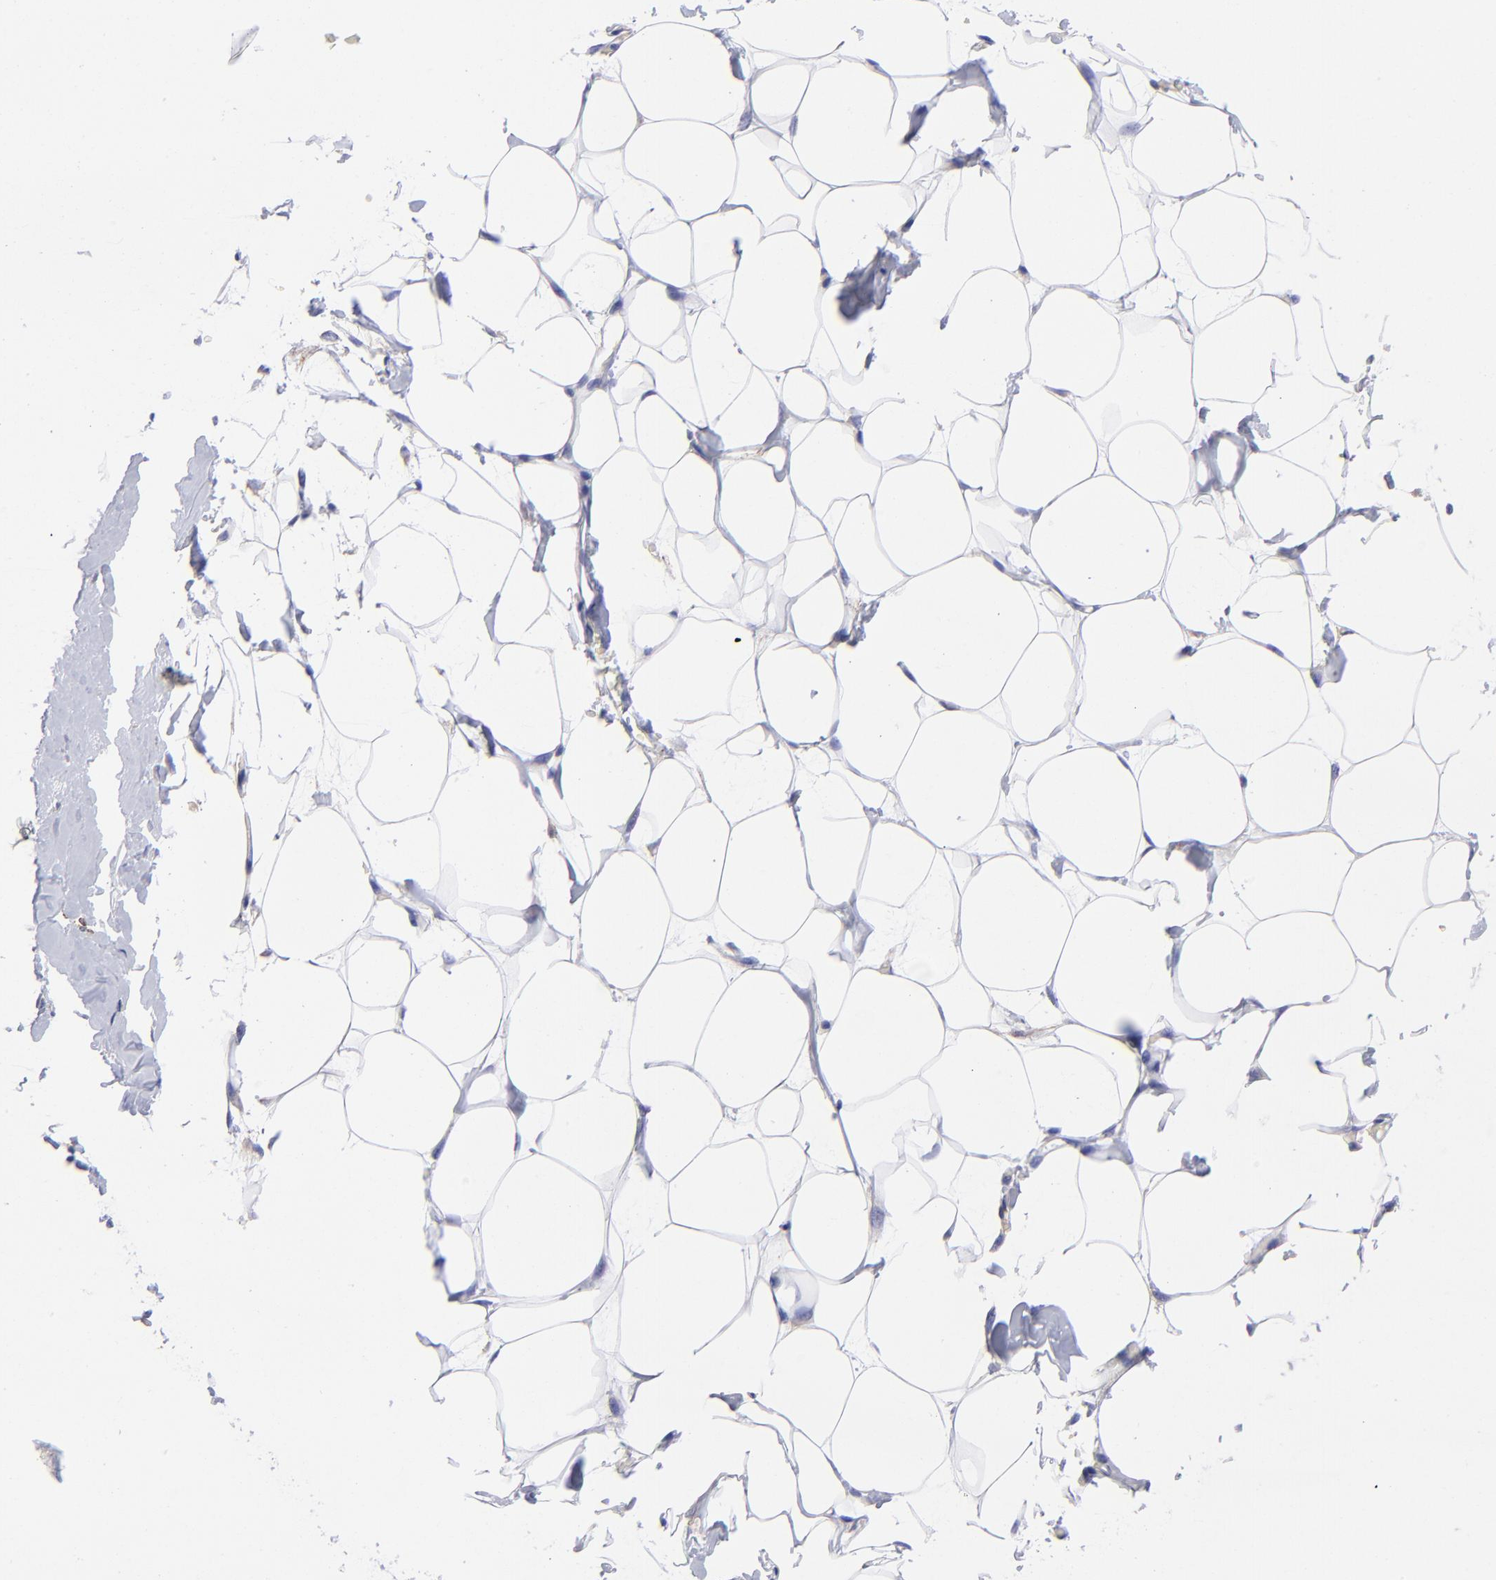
{"staining": {"intensity": "weak", "quantity": ">75%", "location": "cytoplasmic/membranous"}, "tissue": "breast", "cell_type": "Adipocytes", "image_type": "normal", "snomed": [{"axis": "morphology", "description": "Normal tissue, NOS"}, {"axis": "topography", "description": "Breast"}, {"axis": "topography", "description": "Adipose tissue"}], "caption": "DAB immunohistochemical staining of normal breast shows weak cytoplasmic/membranous protein expression in approximately >75% of adipocytes.", "gene": "PPFIBP1", "patient": {"sex": "female", "age": 25}}